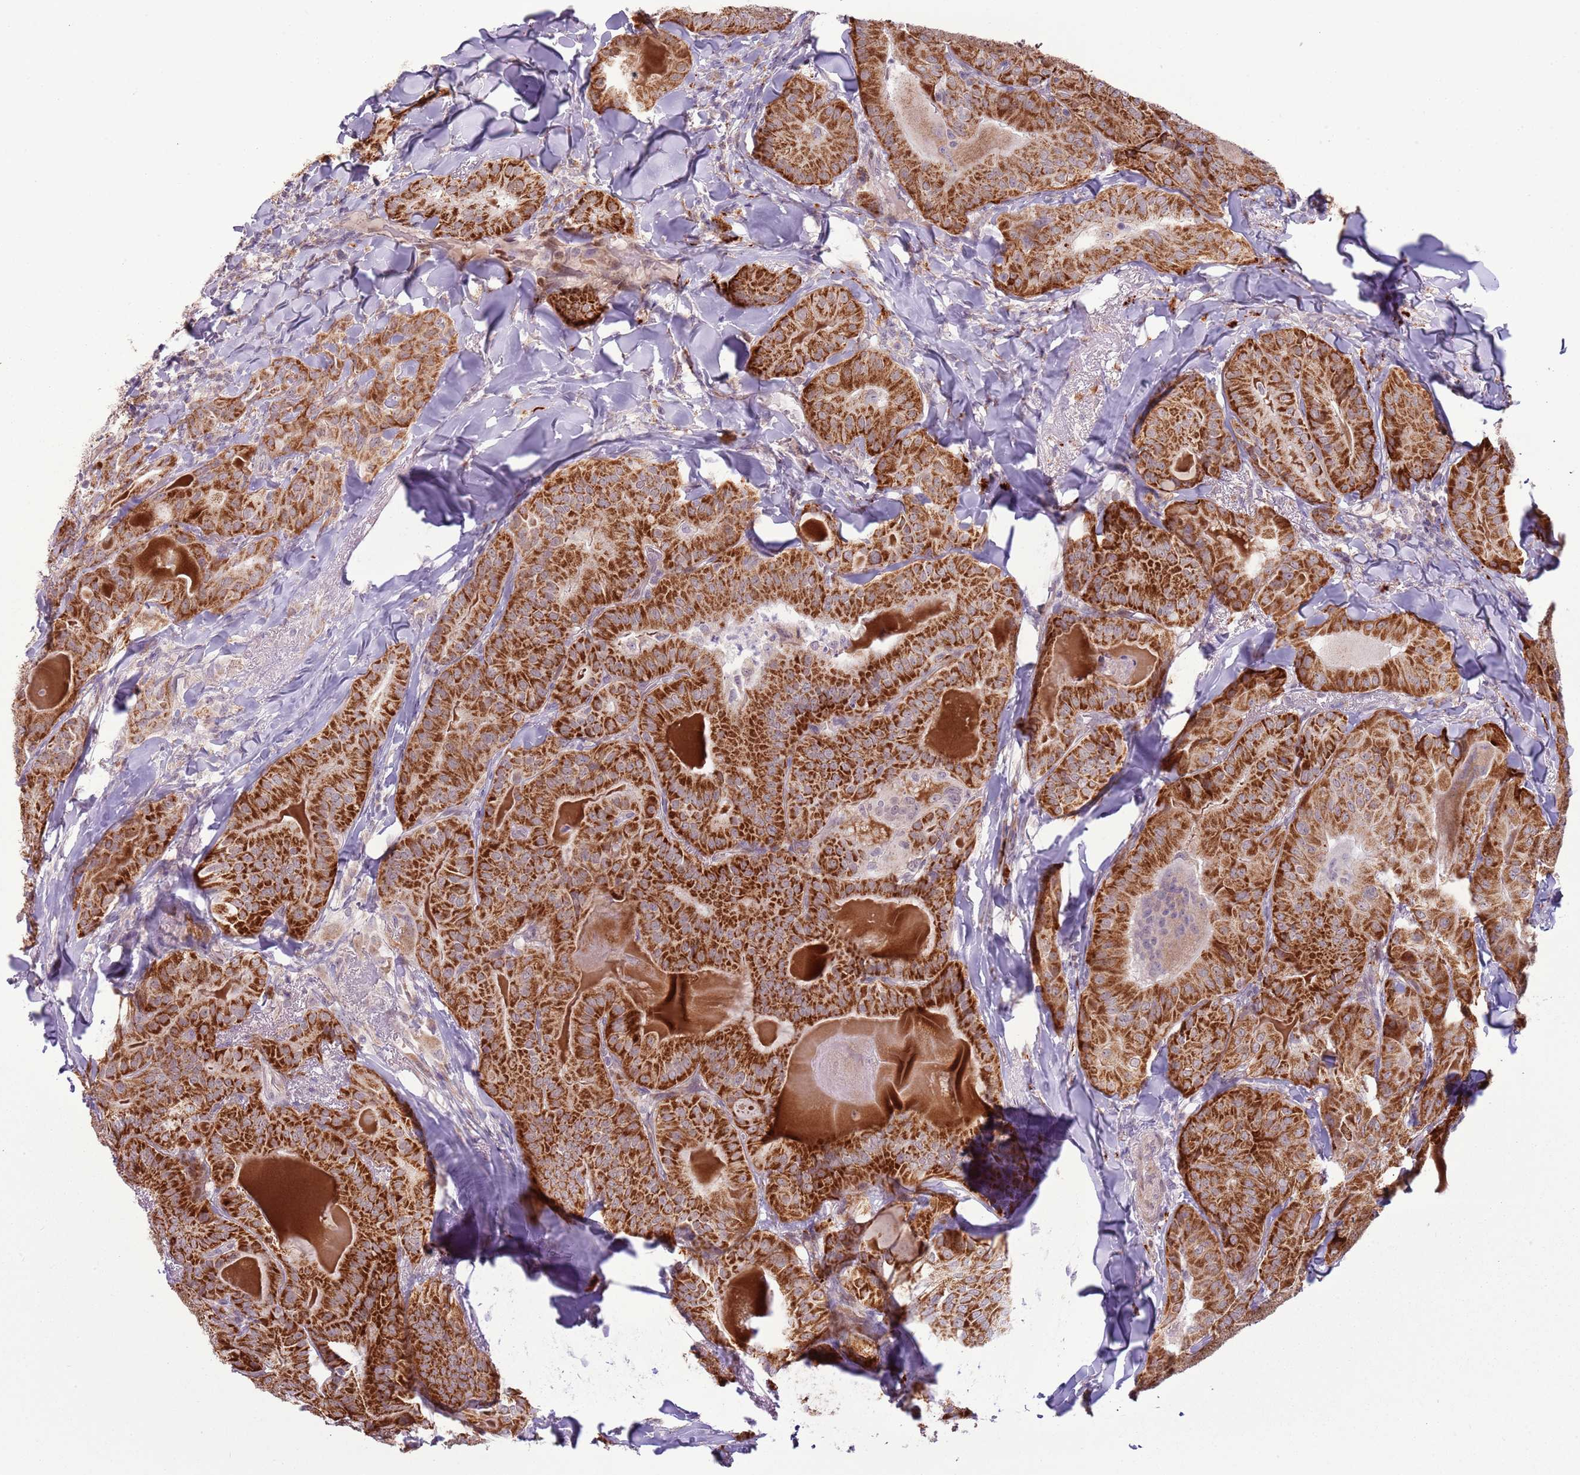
{"staining": {"intensity": "strong", "quantity": ">75%", "location": "cytoplasmic/membranous"}, "tissue": "thyroid cancer", "cell_type": "Tumor cells", "image_type": "cancer", "snomed": [{"axis": "morphology", "description": "Papillary adenocarcinoma, NOS"}, {"axis": "topography", "description": "Thyroid gland"}], "caption": "Brown immunohistochemical staining in papillary adenocarcinoma (thyroid) exhibits strong cytoplasmic/membranous staining in about >75% of tumor cells.", "gene": "MLLT11", "patient": {"sex": "female", "age": 68}}